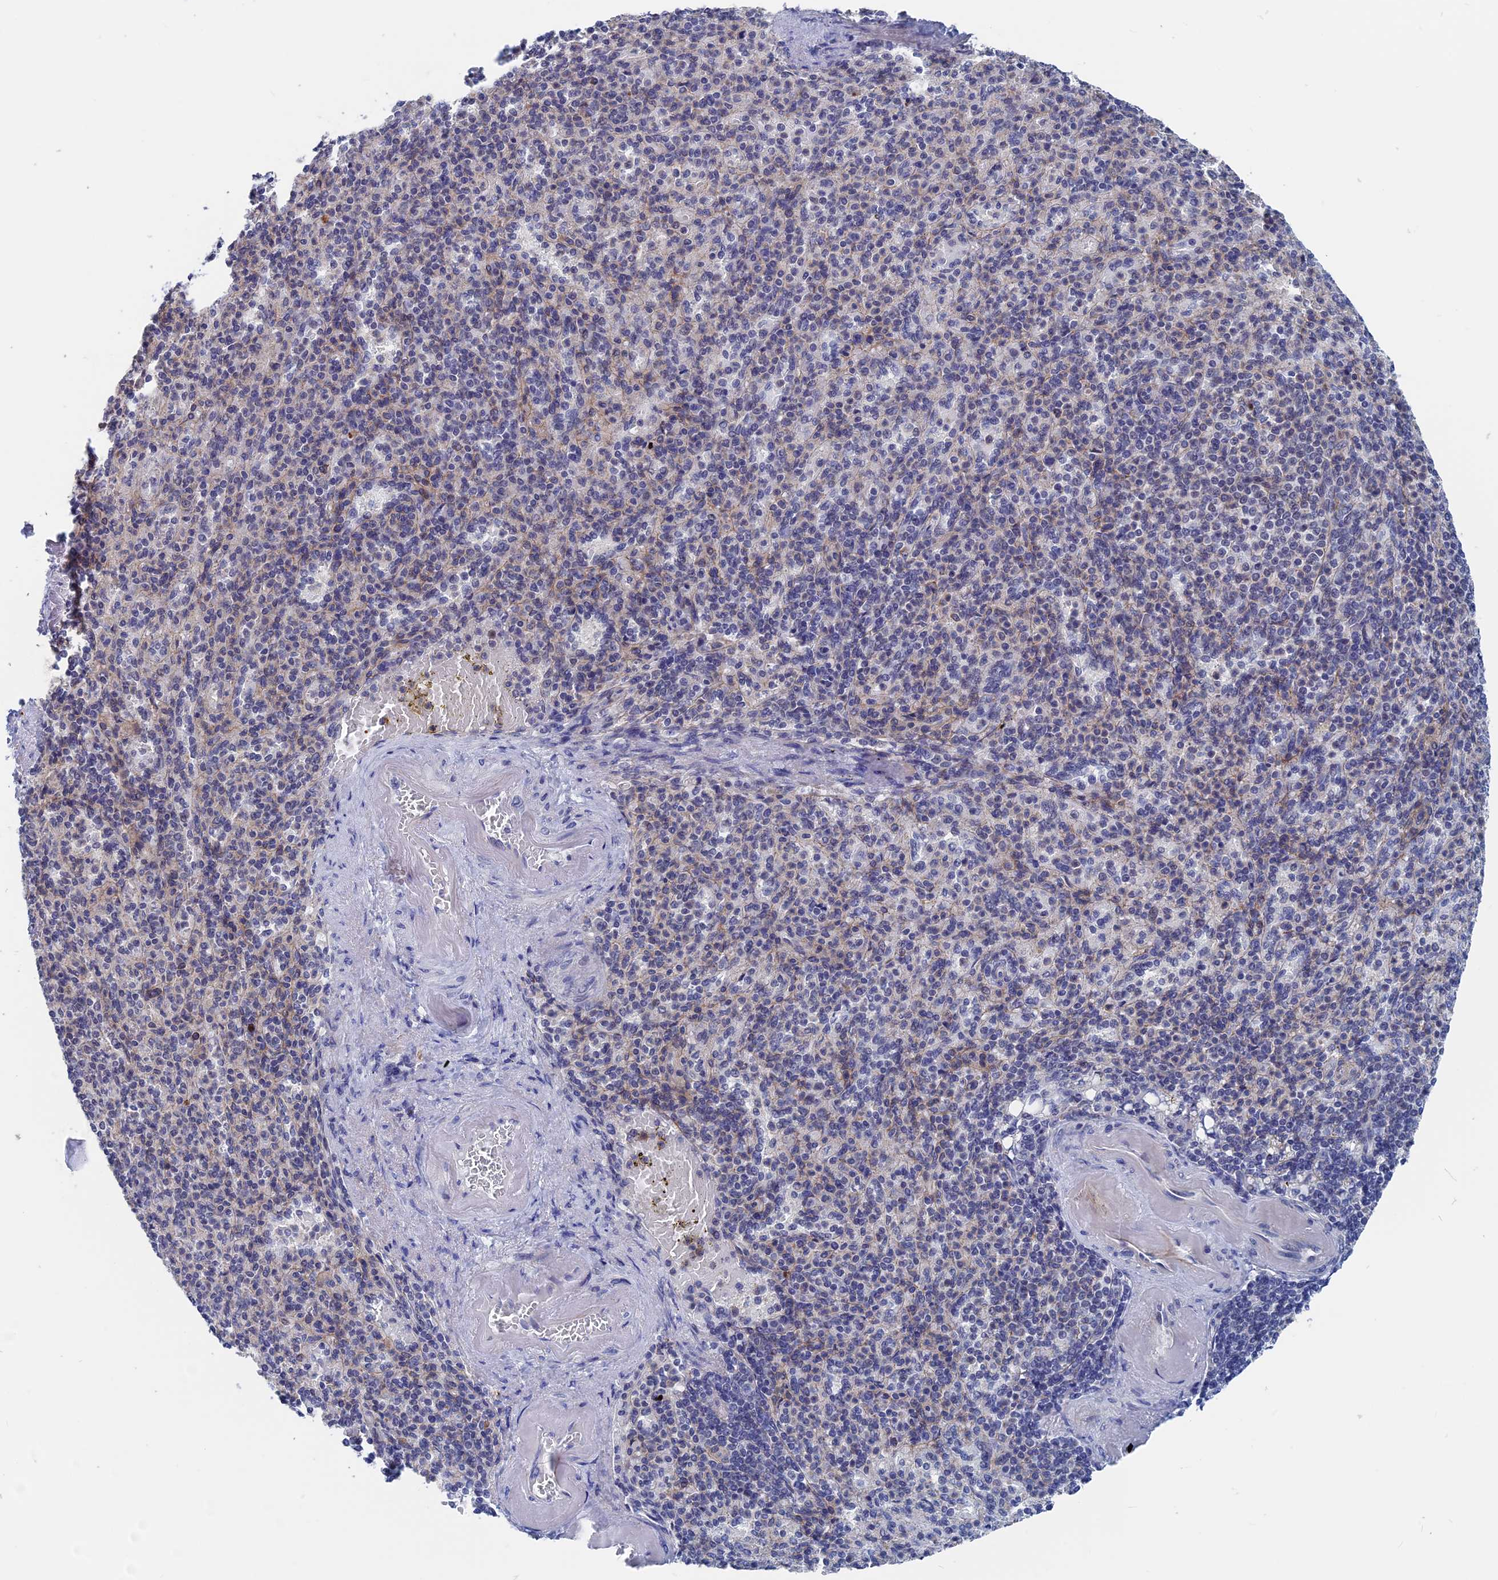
{"staining": {"intensity": "moderate", "quantity": "<25%", "location": "cytoplasmic/membranous,nuclear"}, "tissue": "spleen", "cell_type": "Cells in red pulp", "image_type": "normal", "snomed": [{"axis": "morphology", "description": "Normal tissue, NOS"}, {"axis": "topography", "description": "Spleen"}], "caption": "A high-resolution photomicrograph shows immunohistochemistry staining of benign spleen, which shows moderate cytoplasmic/membranous,nuclear staining in about <25% of cells in red pulp.", "gene": "MARCHF3", "patient": {"sex": "female", "age": 74}}